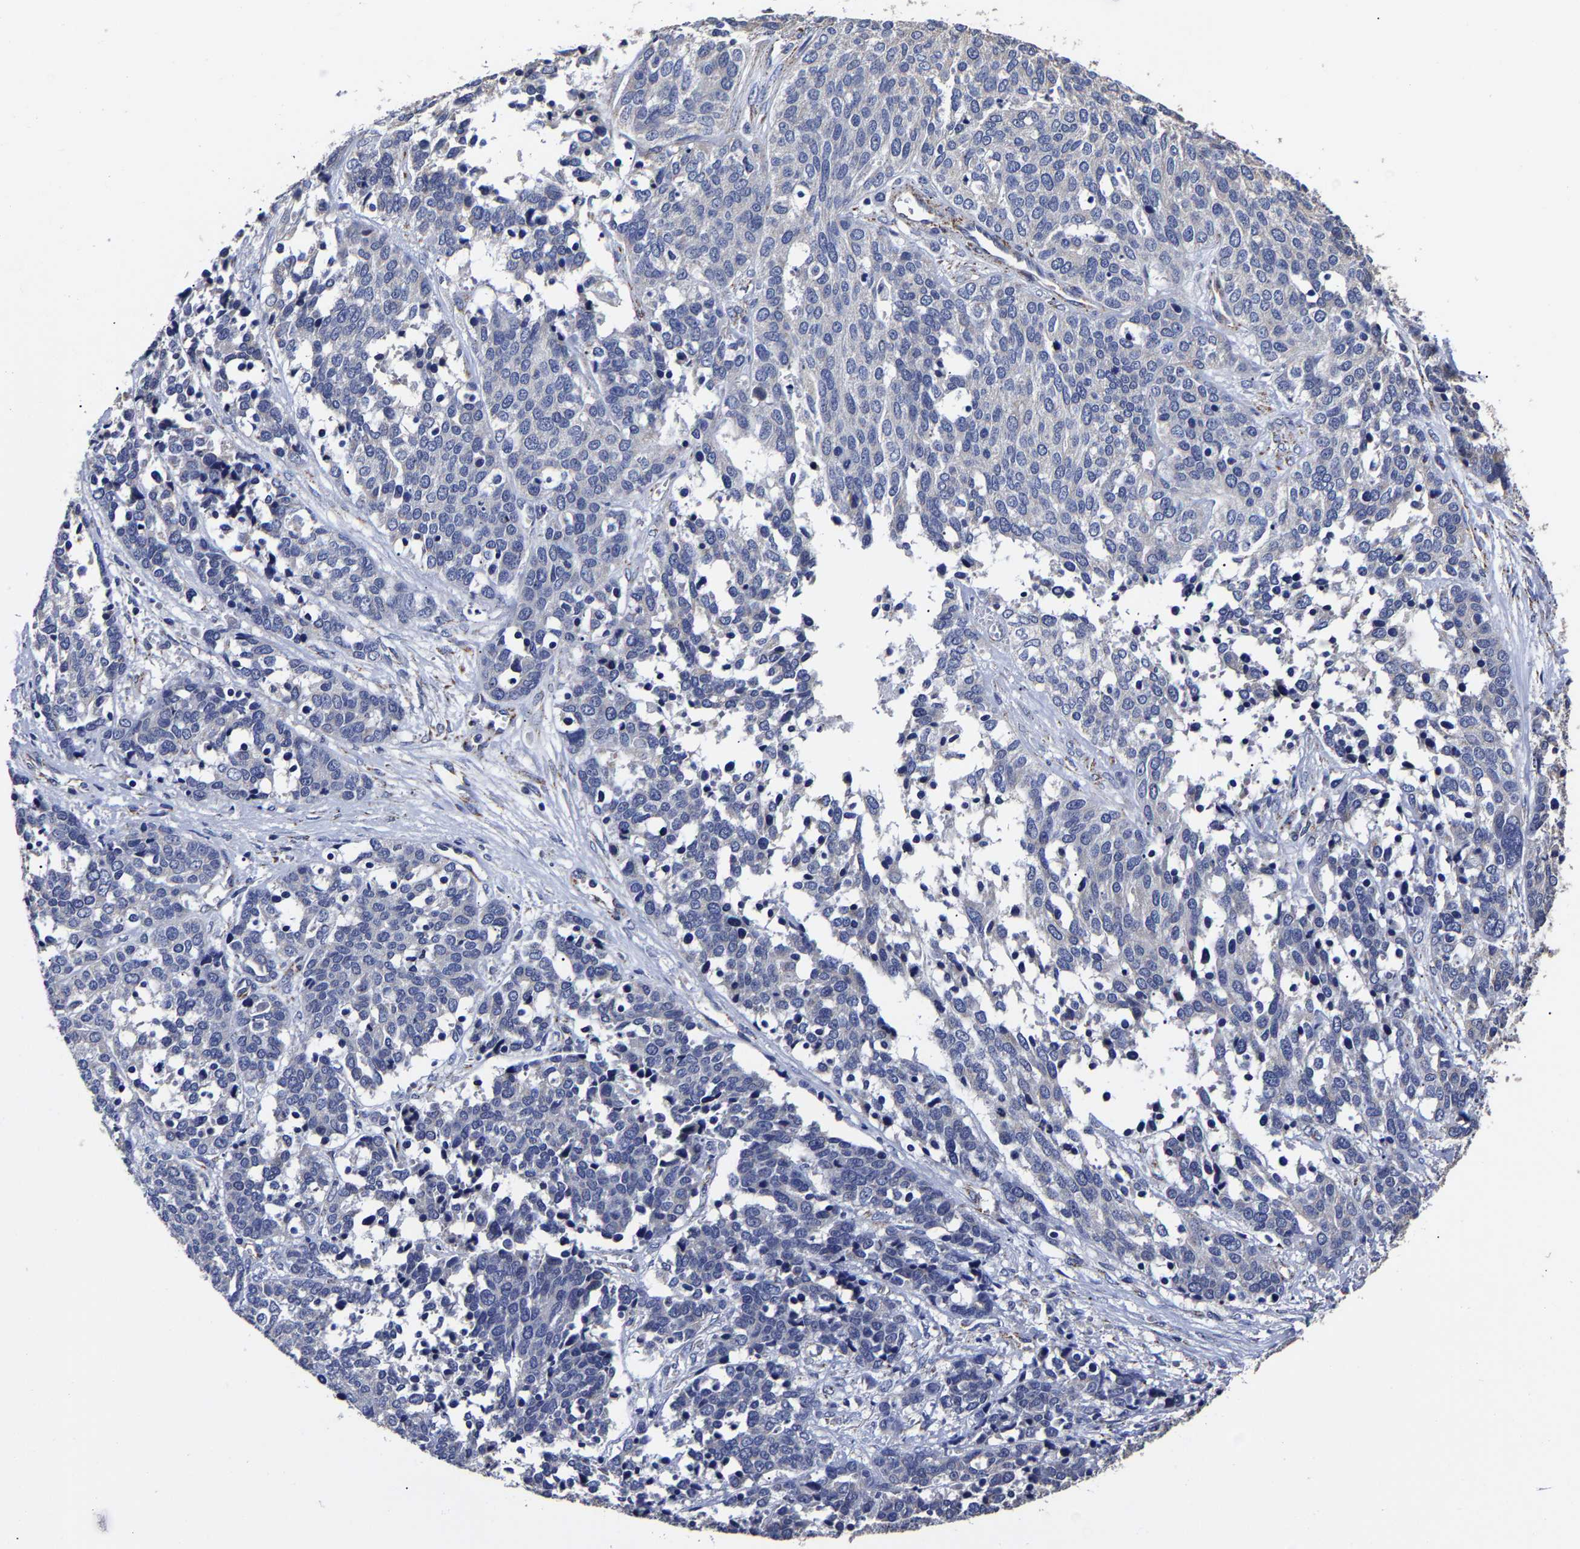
{"staining": {"intensity": "negative", "quantity": "none", "location": "none"}, "tissue": "ovarian cancer", "cell_type": "Tumor cells", "image_type": "cancer", "snomed": [{"axis": "morphology", "description": "Cystadenocarcinoma, serous, NOS"}, {"axis": "topography", "description": "Ovary"}], "caption": "Serous cystadenocarcinoma (ovarian) was stained to show a protein in brown. There is no significant staining in tumor cells. Brightfield microscopy of IHC stained with DAB (brown) and hematoxylin (blue), captured at high magnification.", "gene": "AASS", "patient": {"sex": "female", "age": 44}}